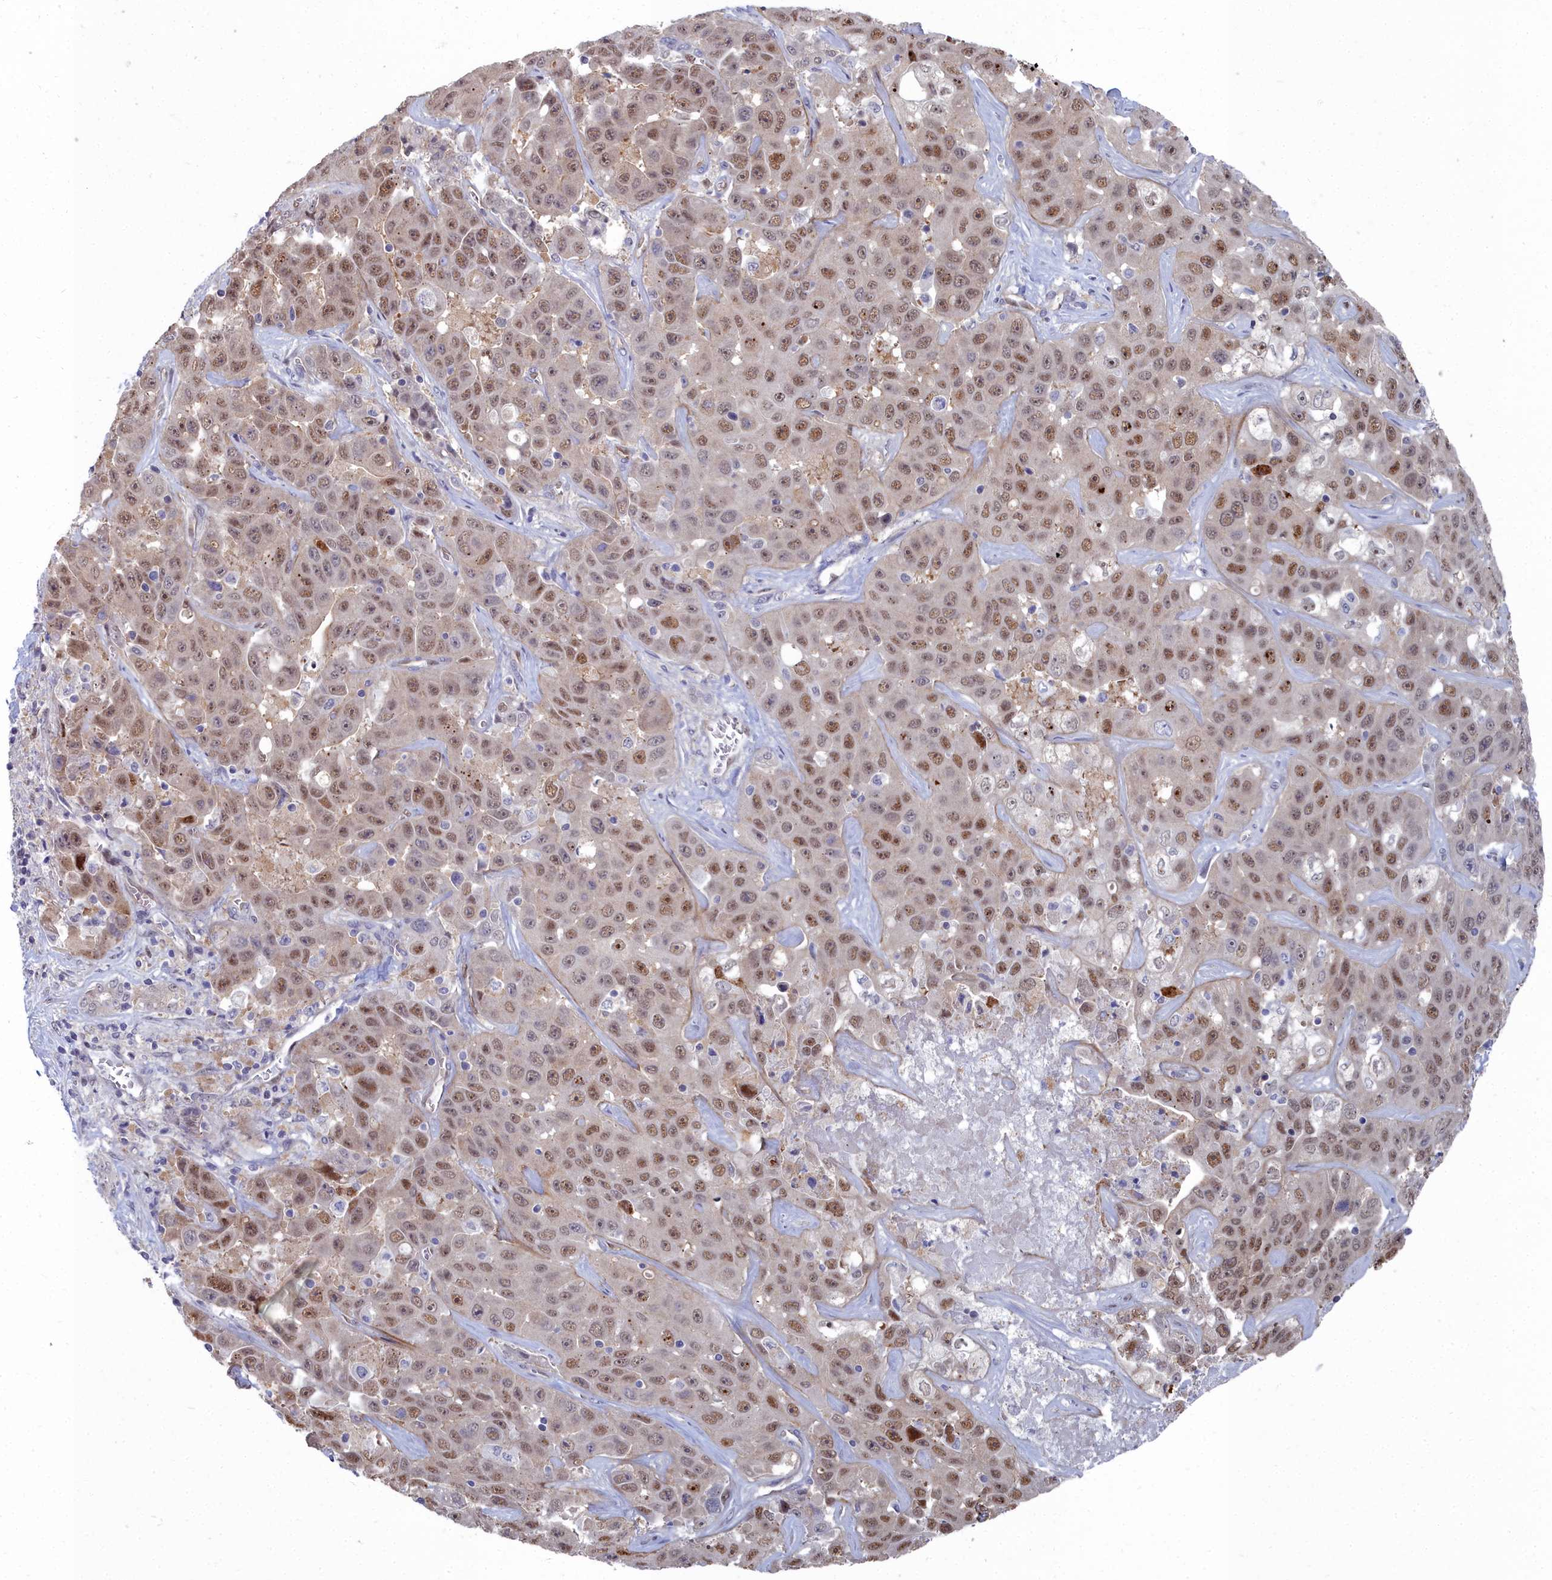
{"staining": {"intensity": "moderate", "quantity": ">75%", "location": "nuclear"}, "tissue": "liver cancer", "cell_type": "Tumor cells", "image_type": "cancer", "snomed": [{"axis": "morphology", "description": "Cholangiocarcinoma"}, {"axis": "topography", "description": "Liver"}], "caption": "Cholangiocarcinoma (liver) stained with DAB (3,3'-diaminobenzidine) immunohistochemistry (IHC) displays medium levels of moderate nuclear staining in approximately >75% of tumor cells. (DAB (3,3'-diaminobenzidine) IHC, brown staining for protein, blue staining for nuclei).", "gene": "RPS27A", "patient": {"sex": "female", "age": 52}}